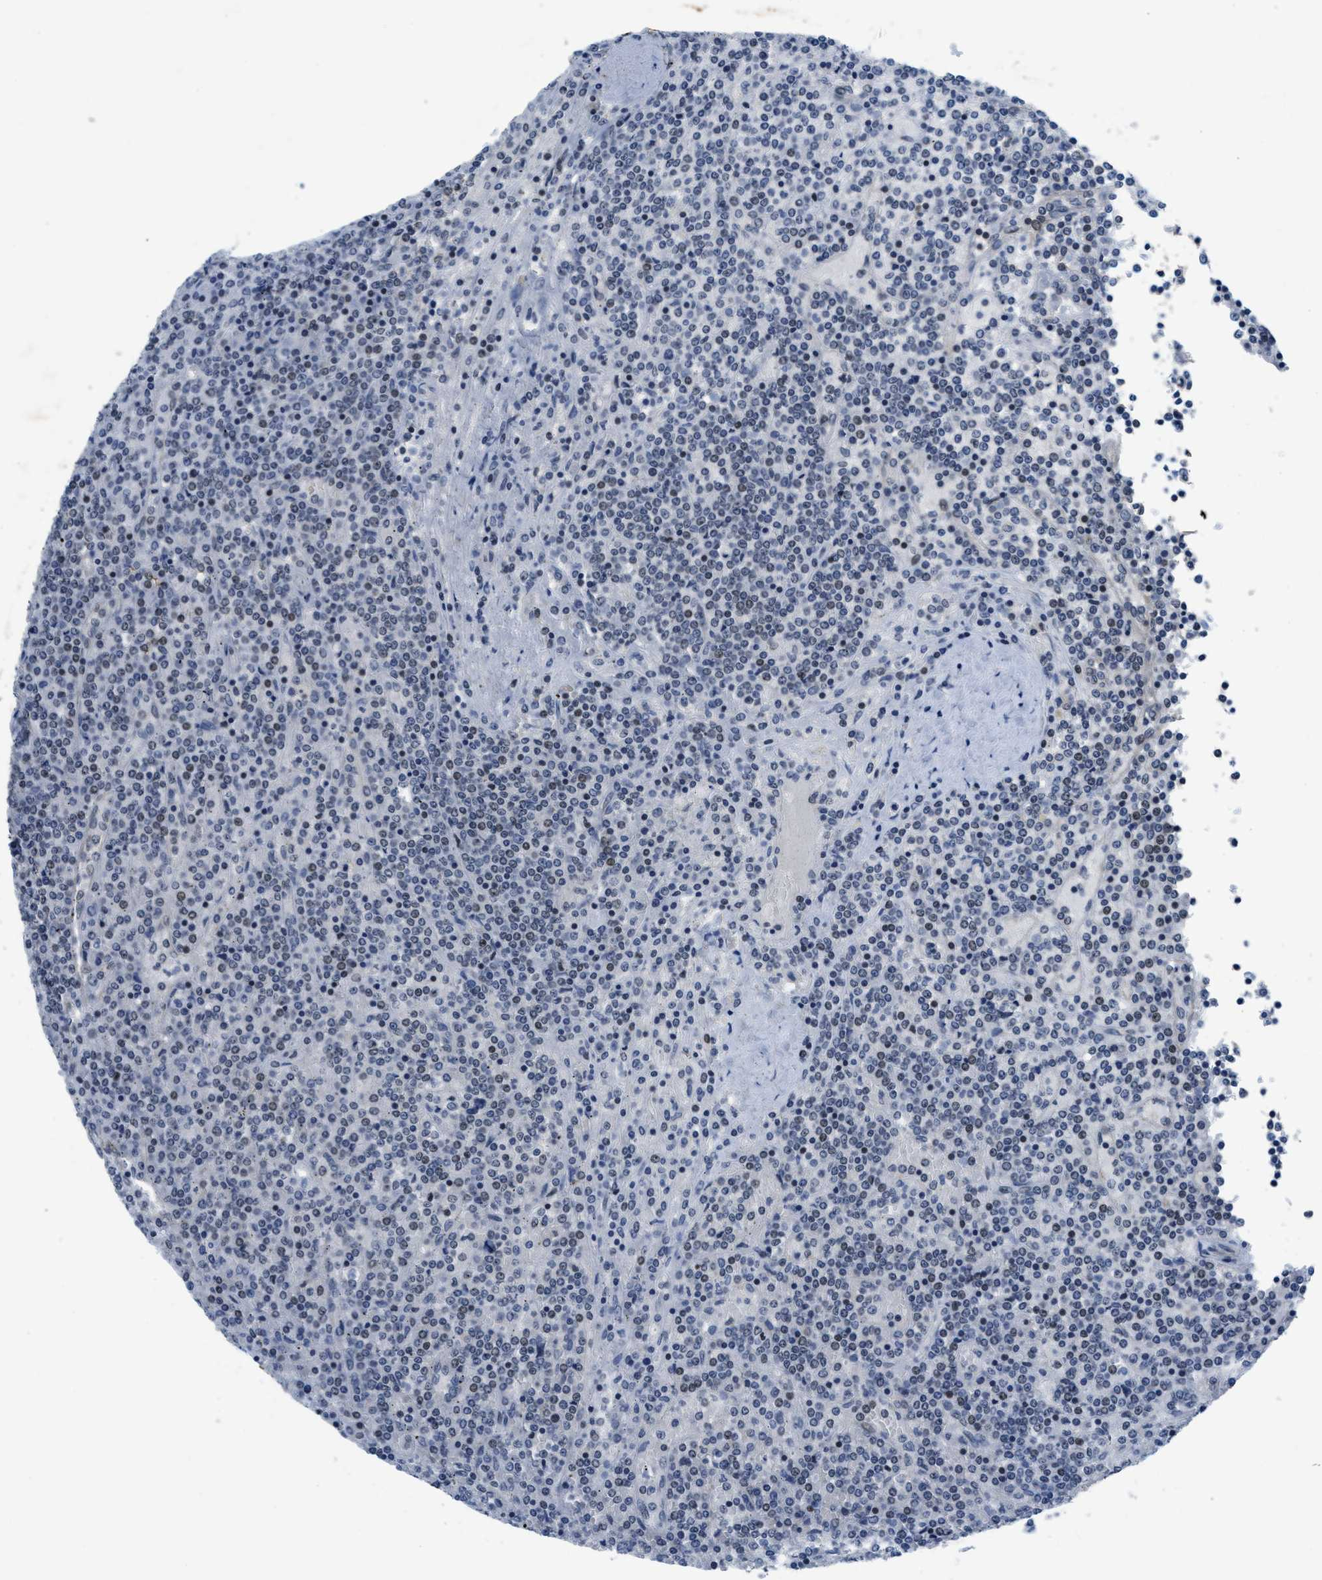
{"staining": {"intensity": "weak", "quantity": "<25%", "location": "nuclear"}, "tissue": "lymphoma", "cell_type": "Tumor cells", "image_type": "cancer", "snomed": [{"axis": "morphology", "description": "Malignant lymphoma, non-Hodgkin's type, Low grade"}, {"axis": "topography", "description": "Spleen"}], "caption": "This micrograph is of malignant lymphoma, non-Hodgkin's type (low-grade) stained with immunohistochemistry (IHC) to label a protein in brown with the nuclei are counter-stained blue. There is no expression in tumor cells. Nuclei are stained in blue.", "gene": "SETD5", "patient": {"sex": "female", "age": 19}}